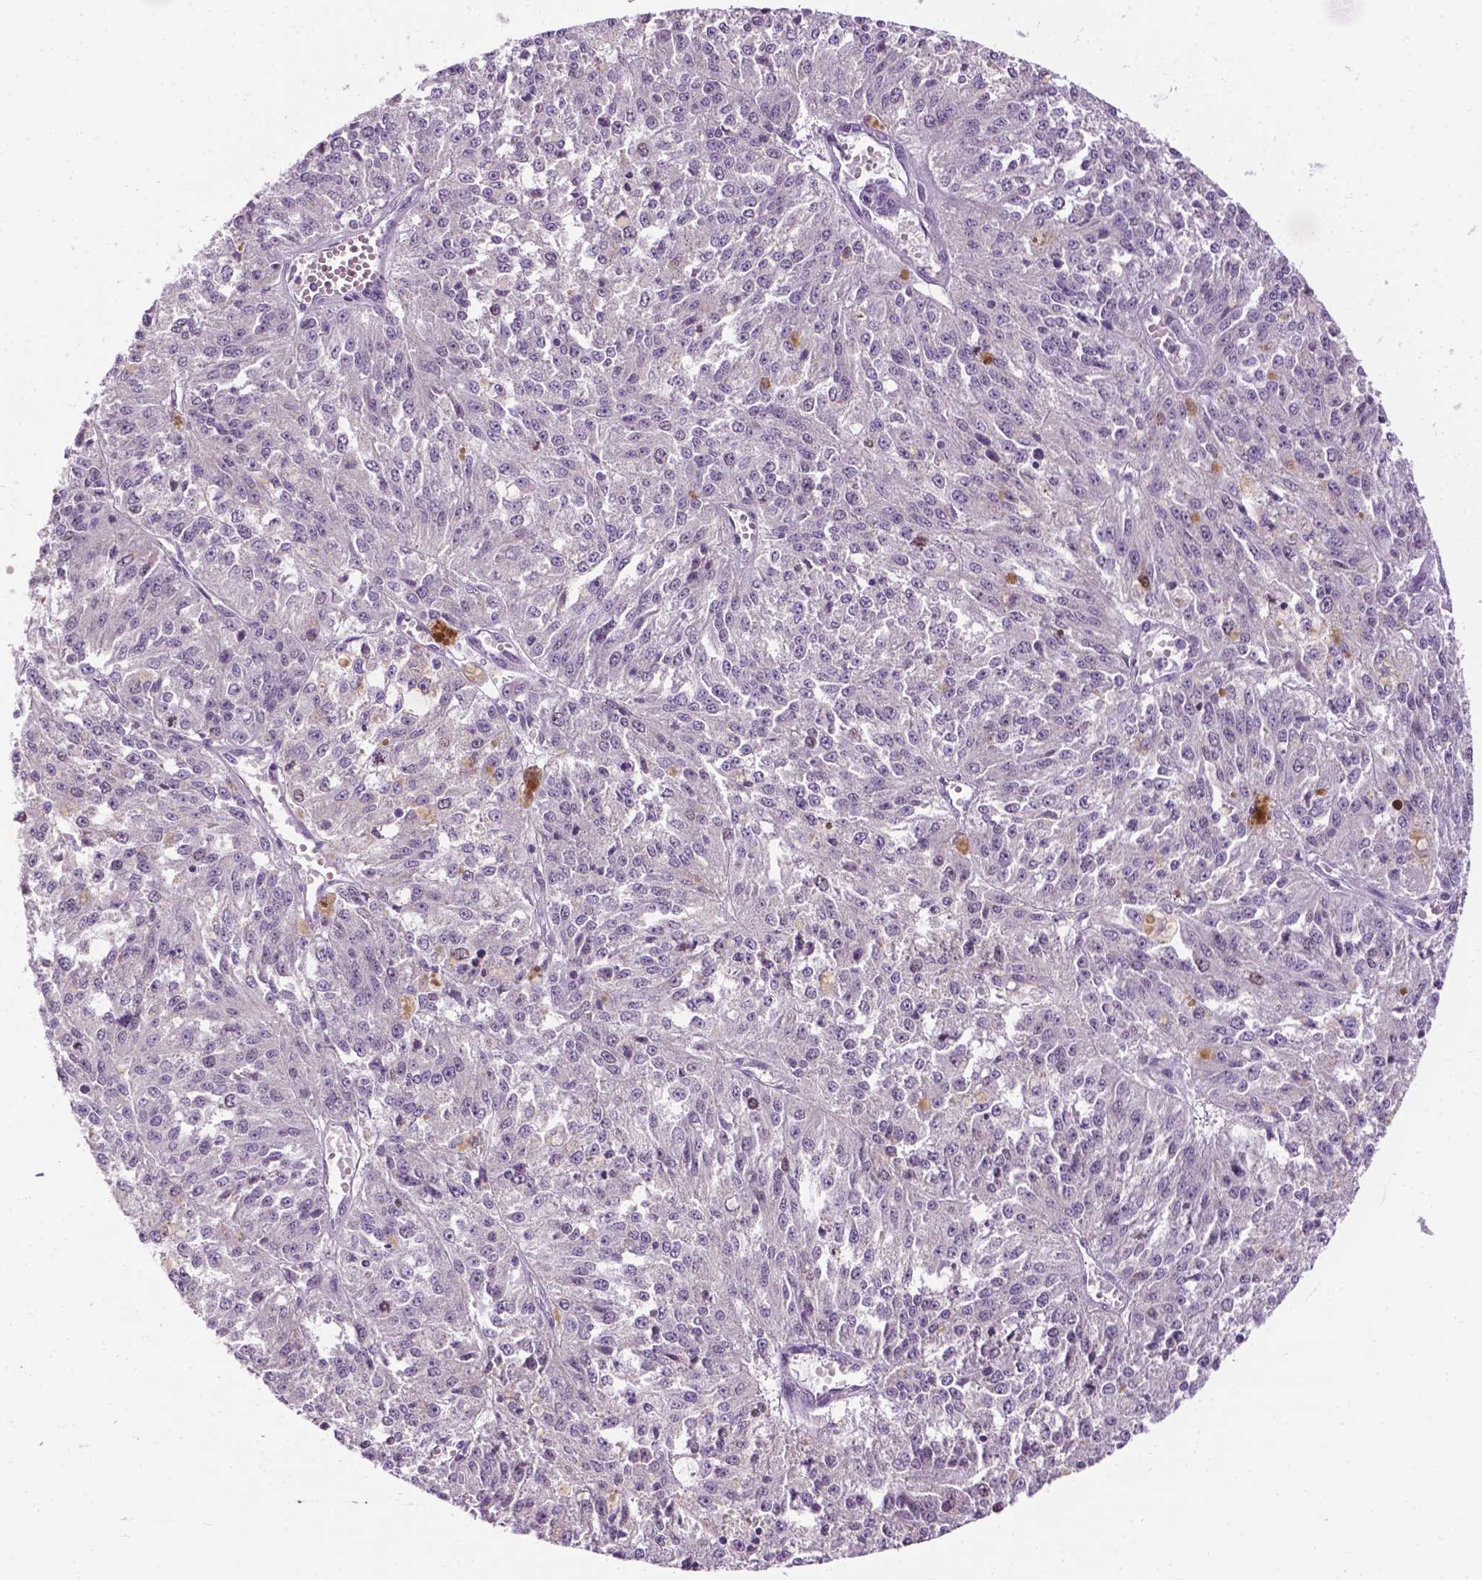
{"staining": {"intensity": "negative", "quantity": "none", "location": "none"}, "tissue": "melanoma", "cell_type": "Tumor cells", "image_type": "cancer", "snomed": [{"axis": "morphology", "description": "Malignant melanoma, Metastatic site"}, {"axis": "topography", "description": "Lymph node"}], "caption": "There is no significant staining in tumor cells of melanoma.", "gene": "DENND4A", "patient": {"sex": "female", "age": 64}}